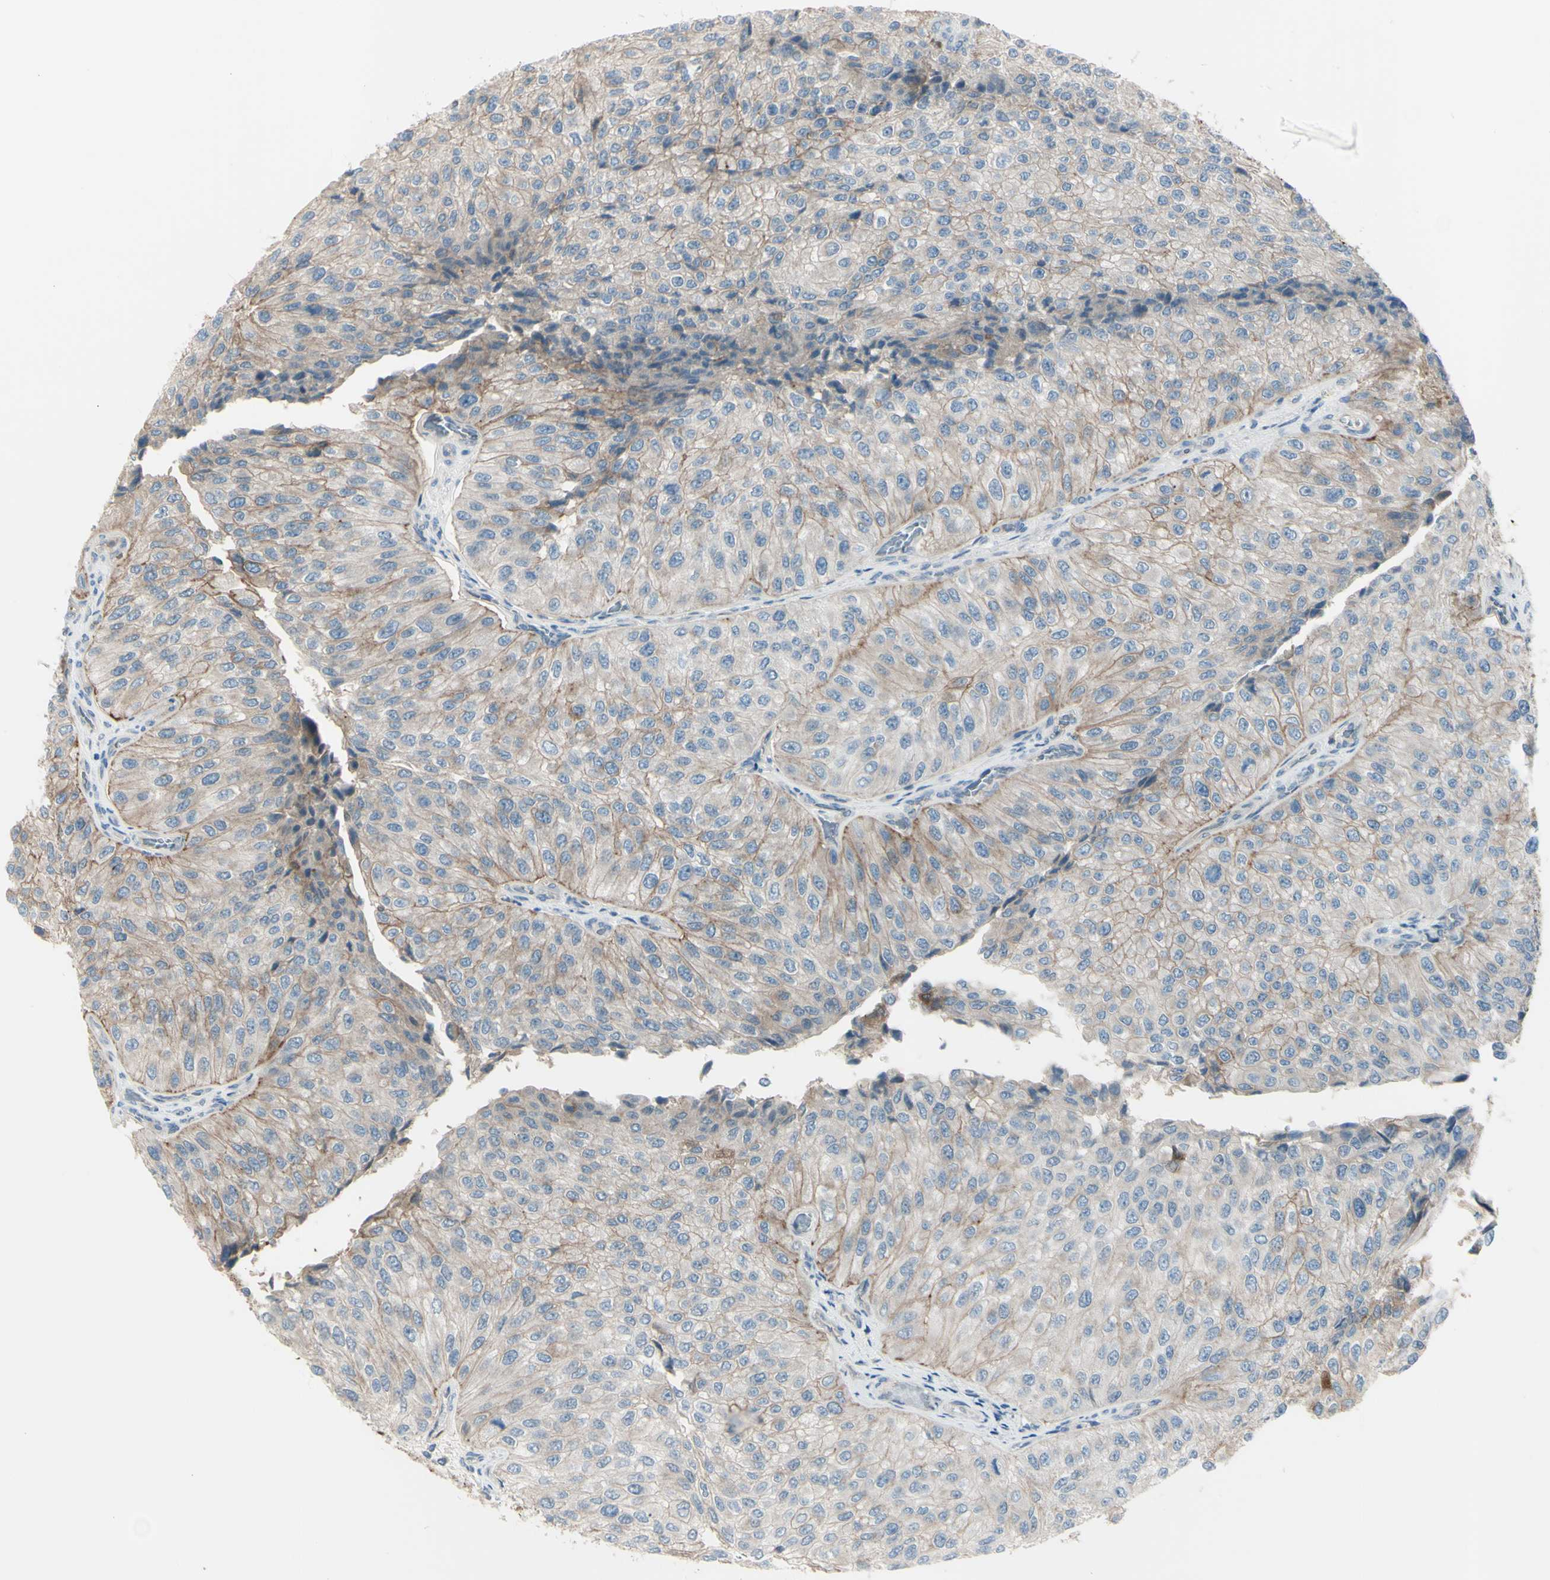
{"staining": {"intensity": "moderate", "quantity": "25%-75%", "location": "cytoplasmic/membranous"}, "tissue": "urothelial cancer", "cell_type": "Tumor cells", "image_type": "cancer", "snomed": [{"axis": "morphology", "description": "Urothelial carcinoma, High grade"}, {"axis": "topography", "description": "Kidney"}, {"axis": "topography", "description": "Urinary bladder"}], "caption": "A brown stain labels moderate cytoplasmic/membranous staining of a protein in urothelial cancer tumor cells.", "gene": "LRRK1", "patient": {"sex": "male", "age": 77}}